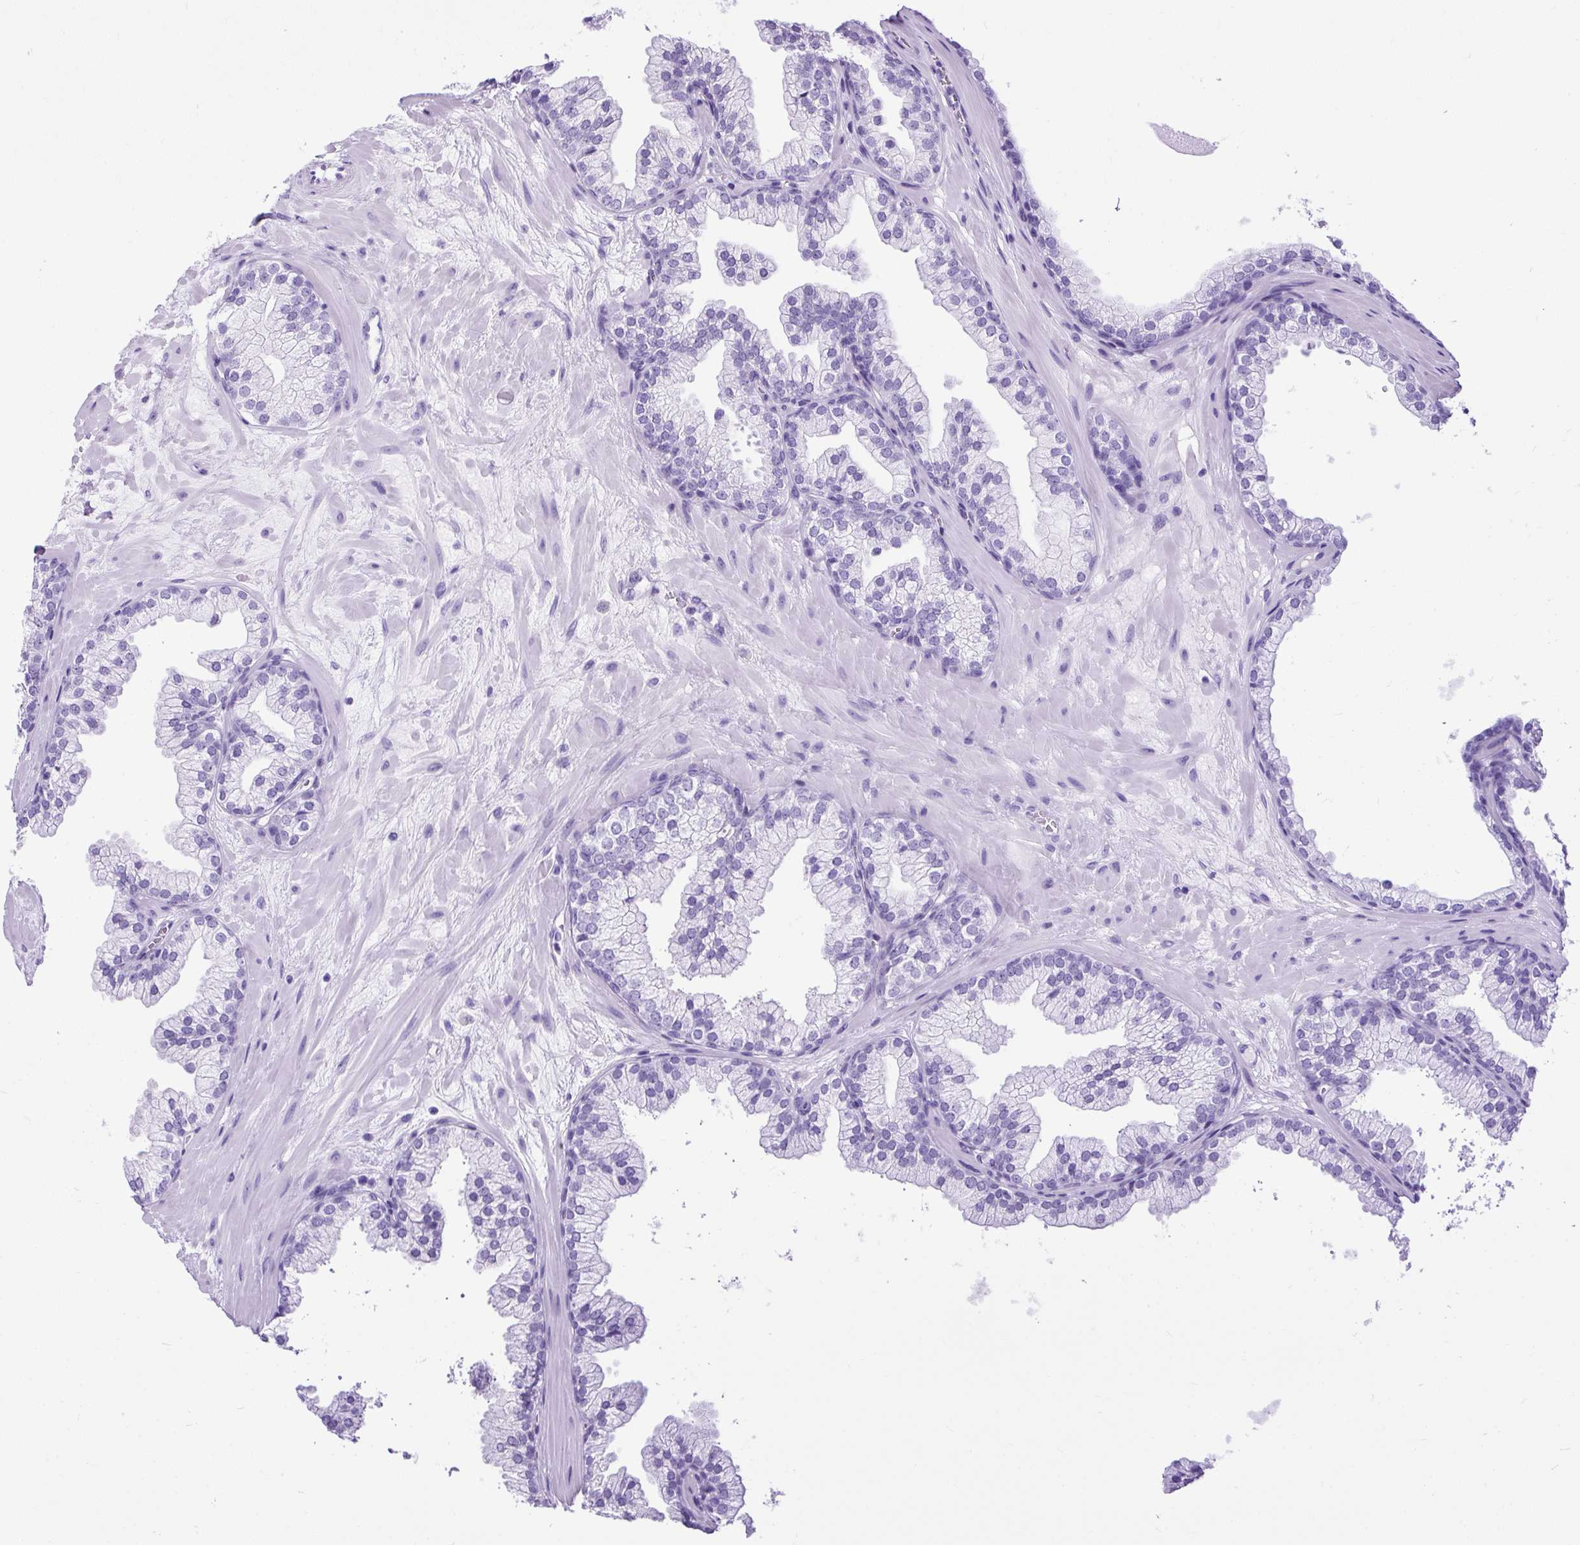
{"staining": {"intensity": "negative", "quantity": "none", "location": "none"}, "tissue": "prostate", "cell_type": "Glandular cells", "image_type": "normal", "snomed": [{"axis": "morphology", "description": "Normal tissue, NOS"}, {"axis": "topography", "description": "Prostate"}, {"axis": "topography", "description": "Peripheral nerve tissue"}], "caption": "A high-resolution histopathology image shows IHC staining of unremarkable prostate, which reveals no significant expression in glandular cells. (DAB (3,3'-diaminobenzidine) IHC visualized using brightfield microscopy, high magnification).", "gene": "CEL", "patient": {"sex": "male", "age": 61}}